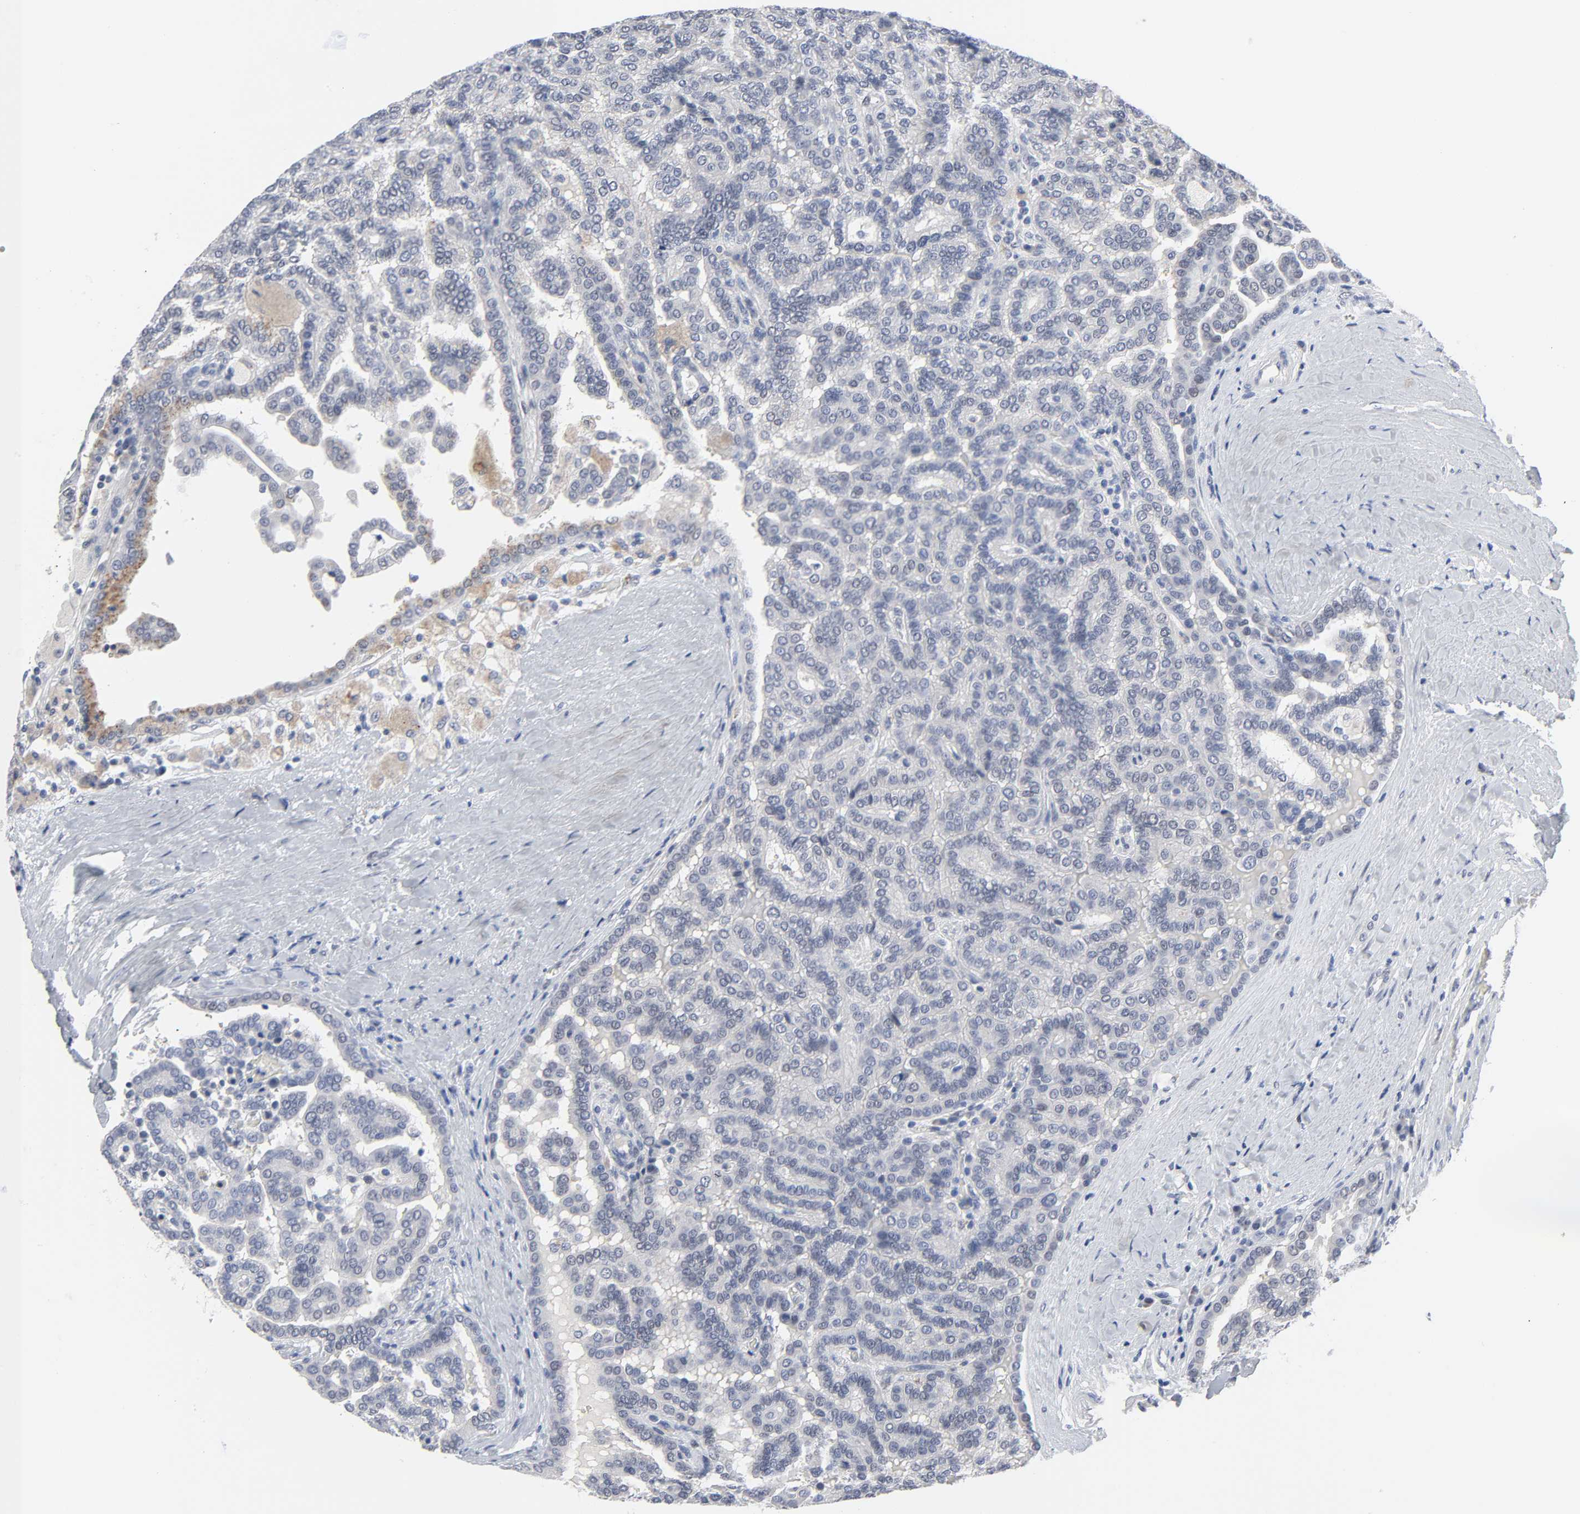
{"staining": {"intensity": "negative", "quantity": "none", "location": "none"}, "tissue": "renal cancer", "cell_type": "Tumor cells", "image_type": "cancer", "snomed": [{"axis": "morphology", "description": "Adenocarcinoma, NOS"}, {"axis": "topography", "description": "Kidney"}], "caption": "Adenocarcinoma (renal) was stained to show a protein in brown. There is no significant staining in tumor cells.", "gene": "SALL2", "patient": {"sex": "male", "age": 61}}